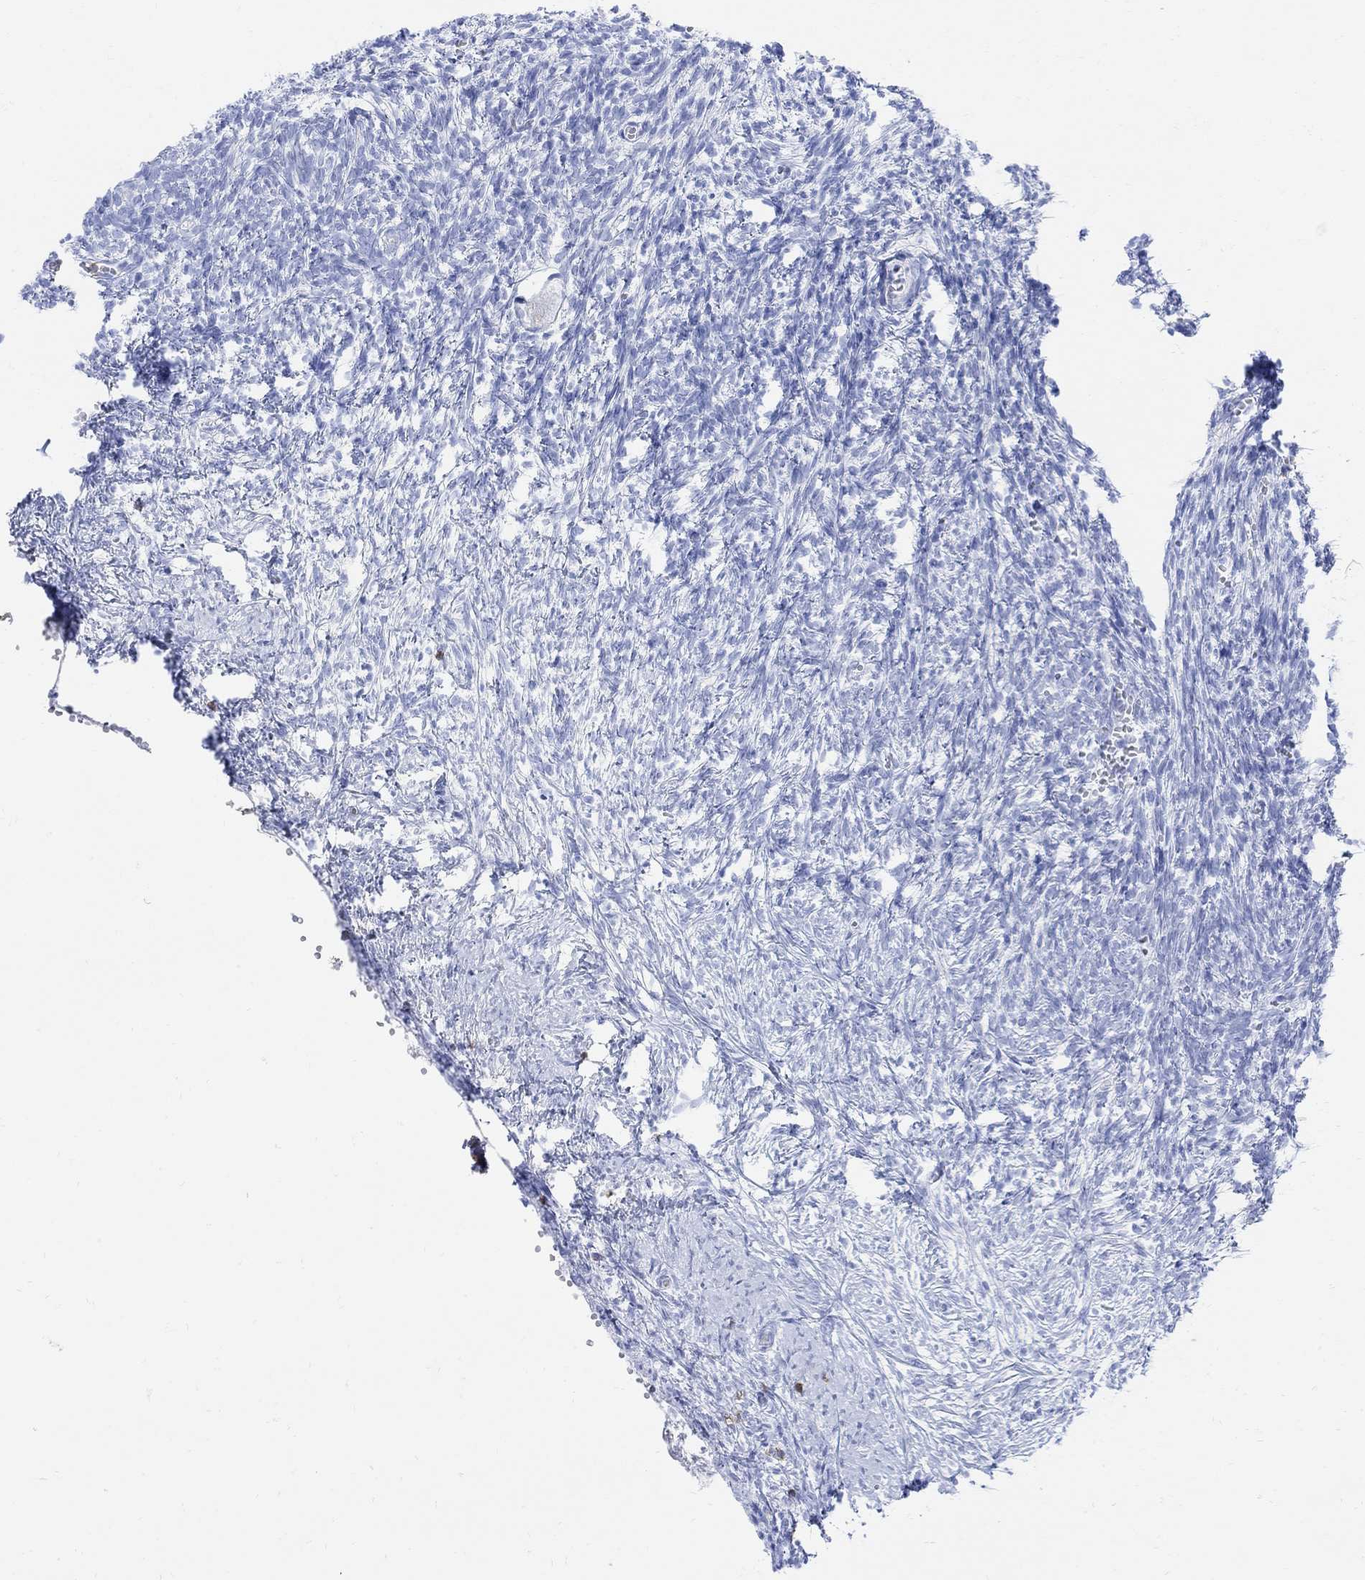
{"staining": {"intensity": "negative", "quantity": "none", "location": "none"}, "tissue": "ovary", "cell_type": "Follicle cells", "image_type": "normal", "snomed": [{"axis": "morphology", "description": "Normal tissue, NOS"}, {"axis": "topography", "description": "Ovary"}], "caption": "Protein analysis of benign ovary exhibits no significant positivity in follicle cells. Brightfield microscopy of immunohistochemistry (IHC) stained with DAB (brown) and hematoxylin (blue), captured at high magnification.", "gene": "GPR65", "patient": {"sex": "female", "age": 43}}